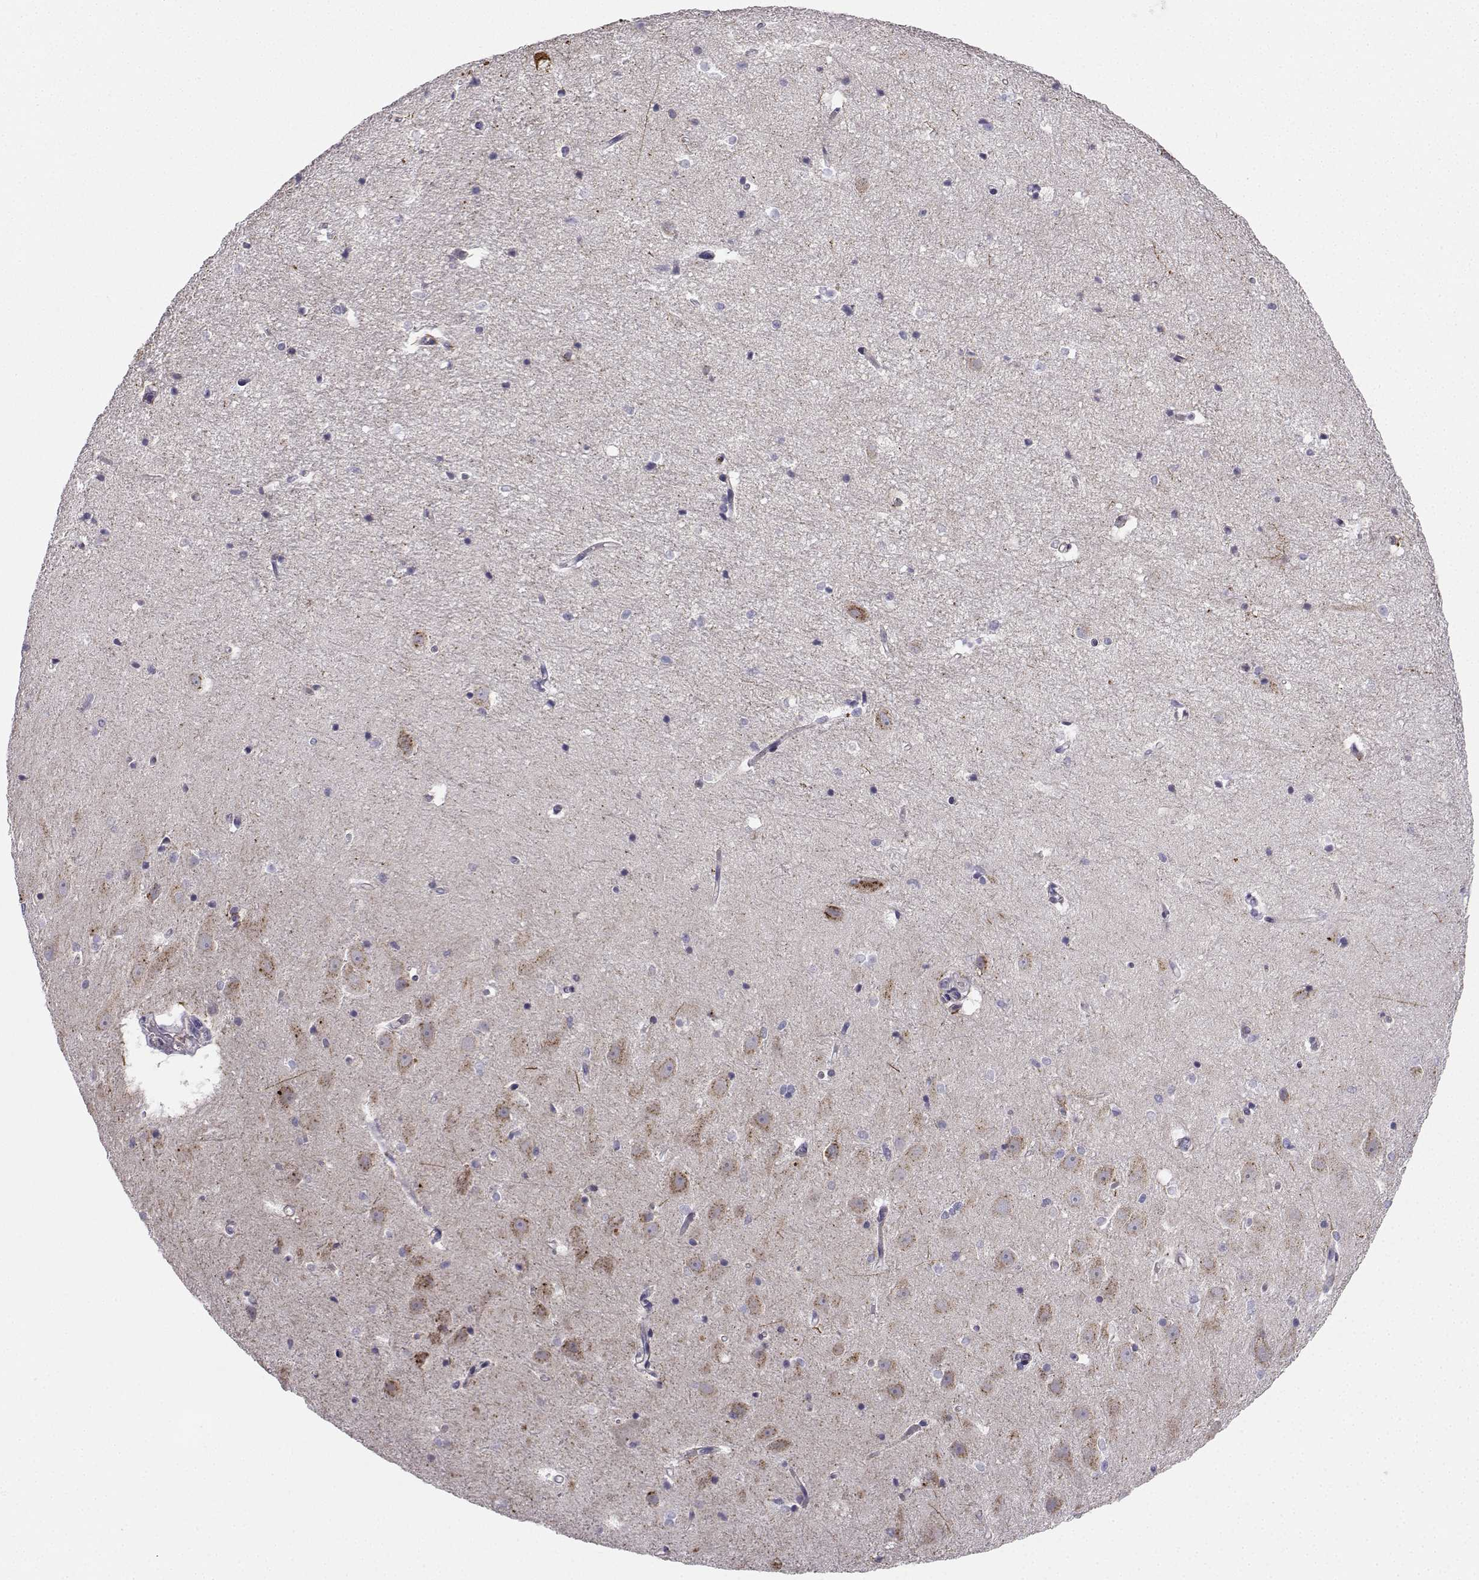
{"staining": {"intensity": "negative", "quantity": "none", "location": "none"}, "tissue": "hippocampus", "cell_type": "Glial cells", "image_type": "normal", "snomed": [{"axis": "morphology", "description": "Normal tissue, NOS"}, {"axis": "topography", "description": "Hippocampus"}], "caption": "This histopathology image is of unremarkable hippocampus stained with immunohistochemistry (IHC) to label a protein in brown with the nuclei are counter-stained blue. There is no positivity in glial cells.", "gene": "CALY", "patient": {"sex": "male", "age": 44}}